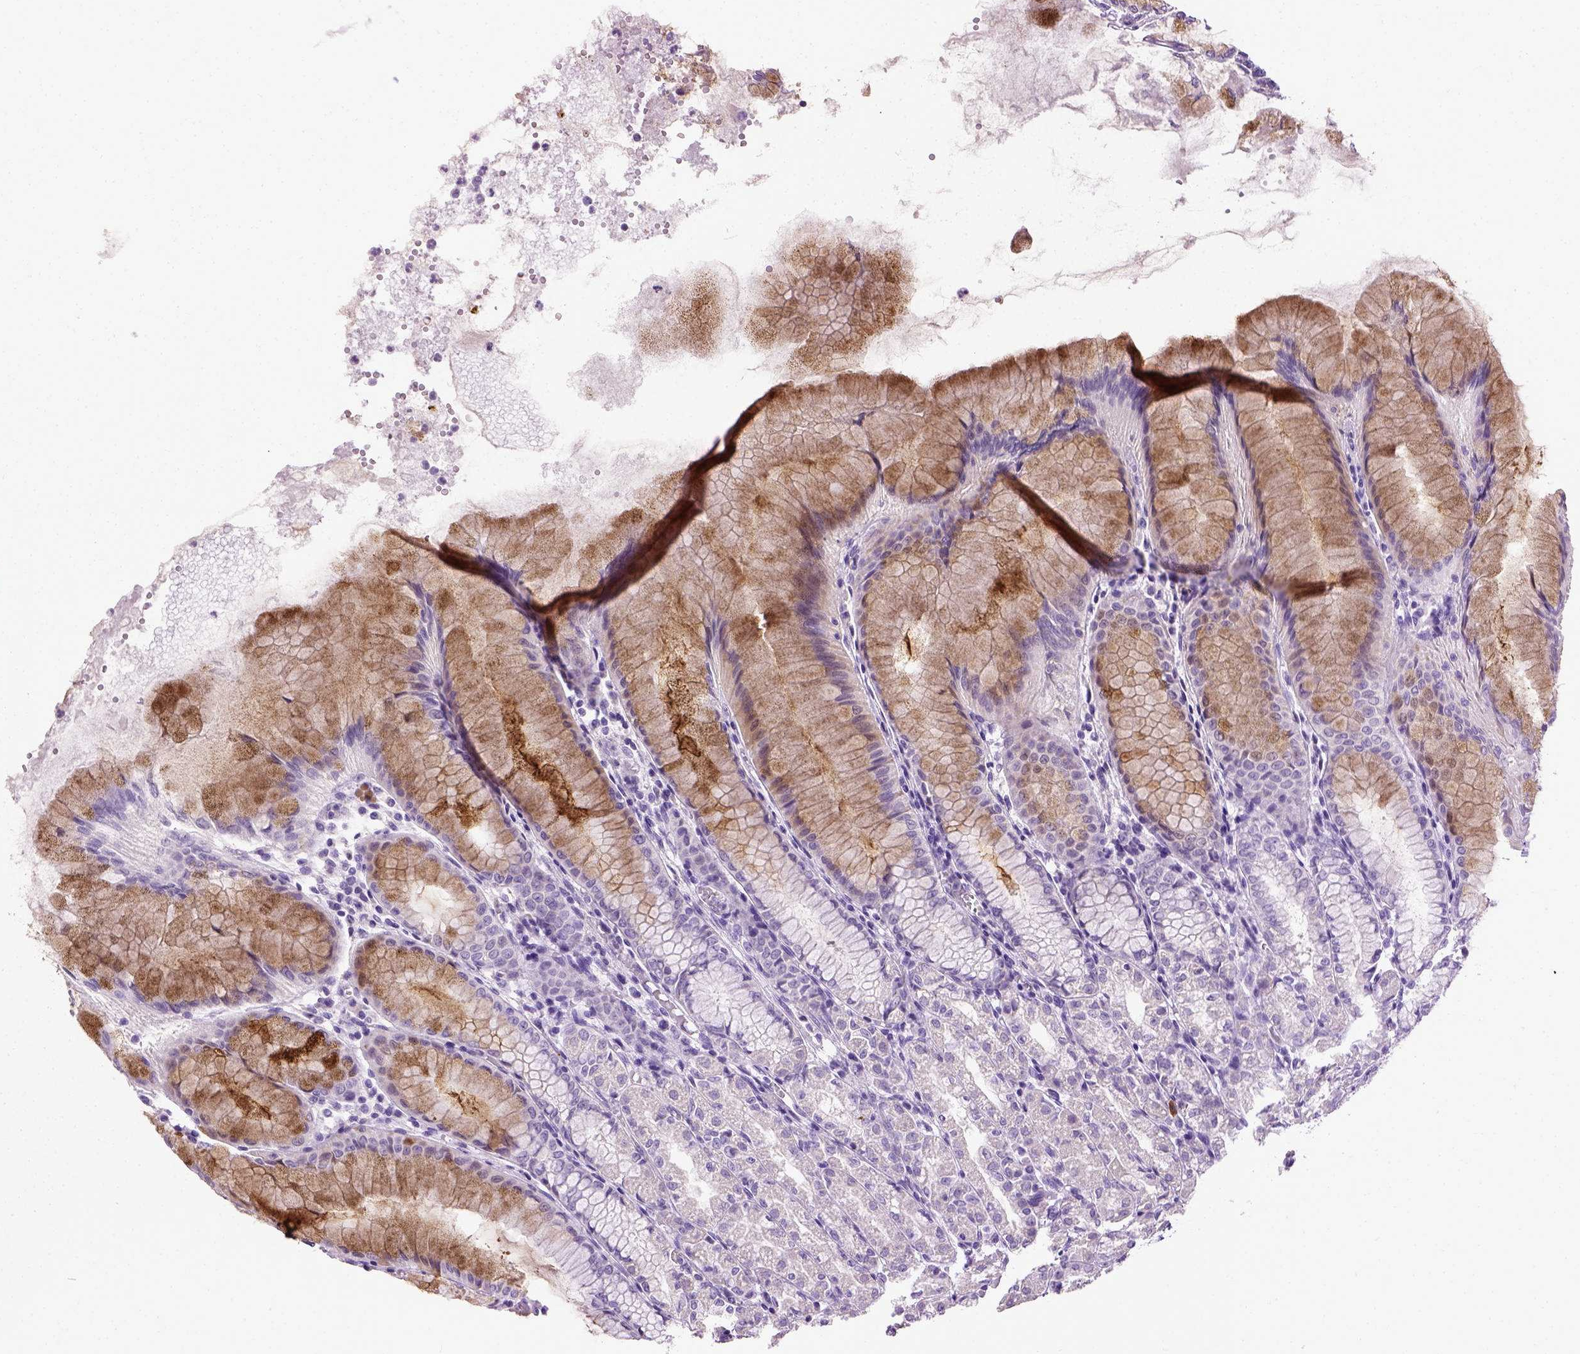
{"staining": {"intensity": "moderate", "quantity": "25%-75%", "location": "cytoplasmic/membranous"}, "tissue": "stomach", "cell_type": "Glandular cells", "image_type": "normal", "snomed": [{"axis": "morphology", "description": "Normal tissue, NOS"}, {"axis": "topography", "description": "Stomach"}], "caption": "This photomicrograph shows unremarkable stomach stained with immunohistochemistry to label a protein in brown. The cytoplasmic/membranous of glandular cells show moderate positivity for the protein. Nuclei are counter-stained blue.", "gene": "CYP24A1", "patient": {"sex": "female", "age": 57}}